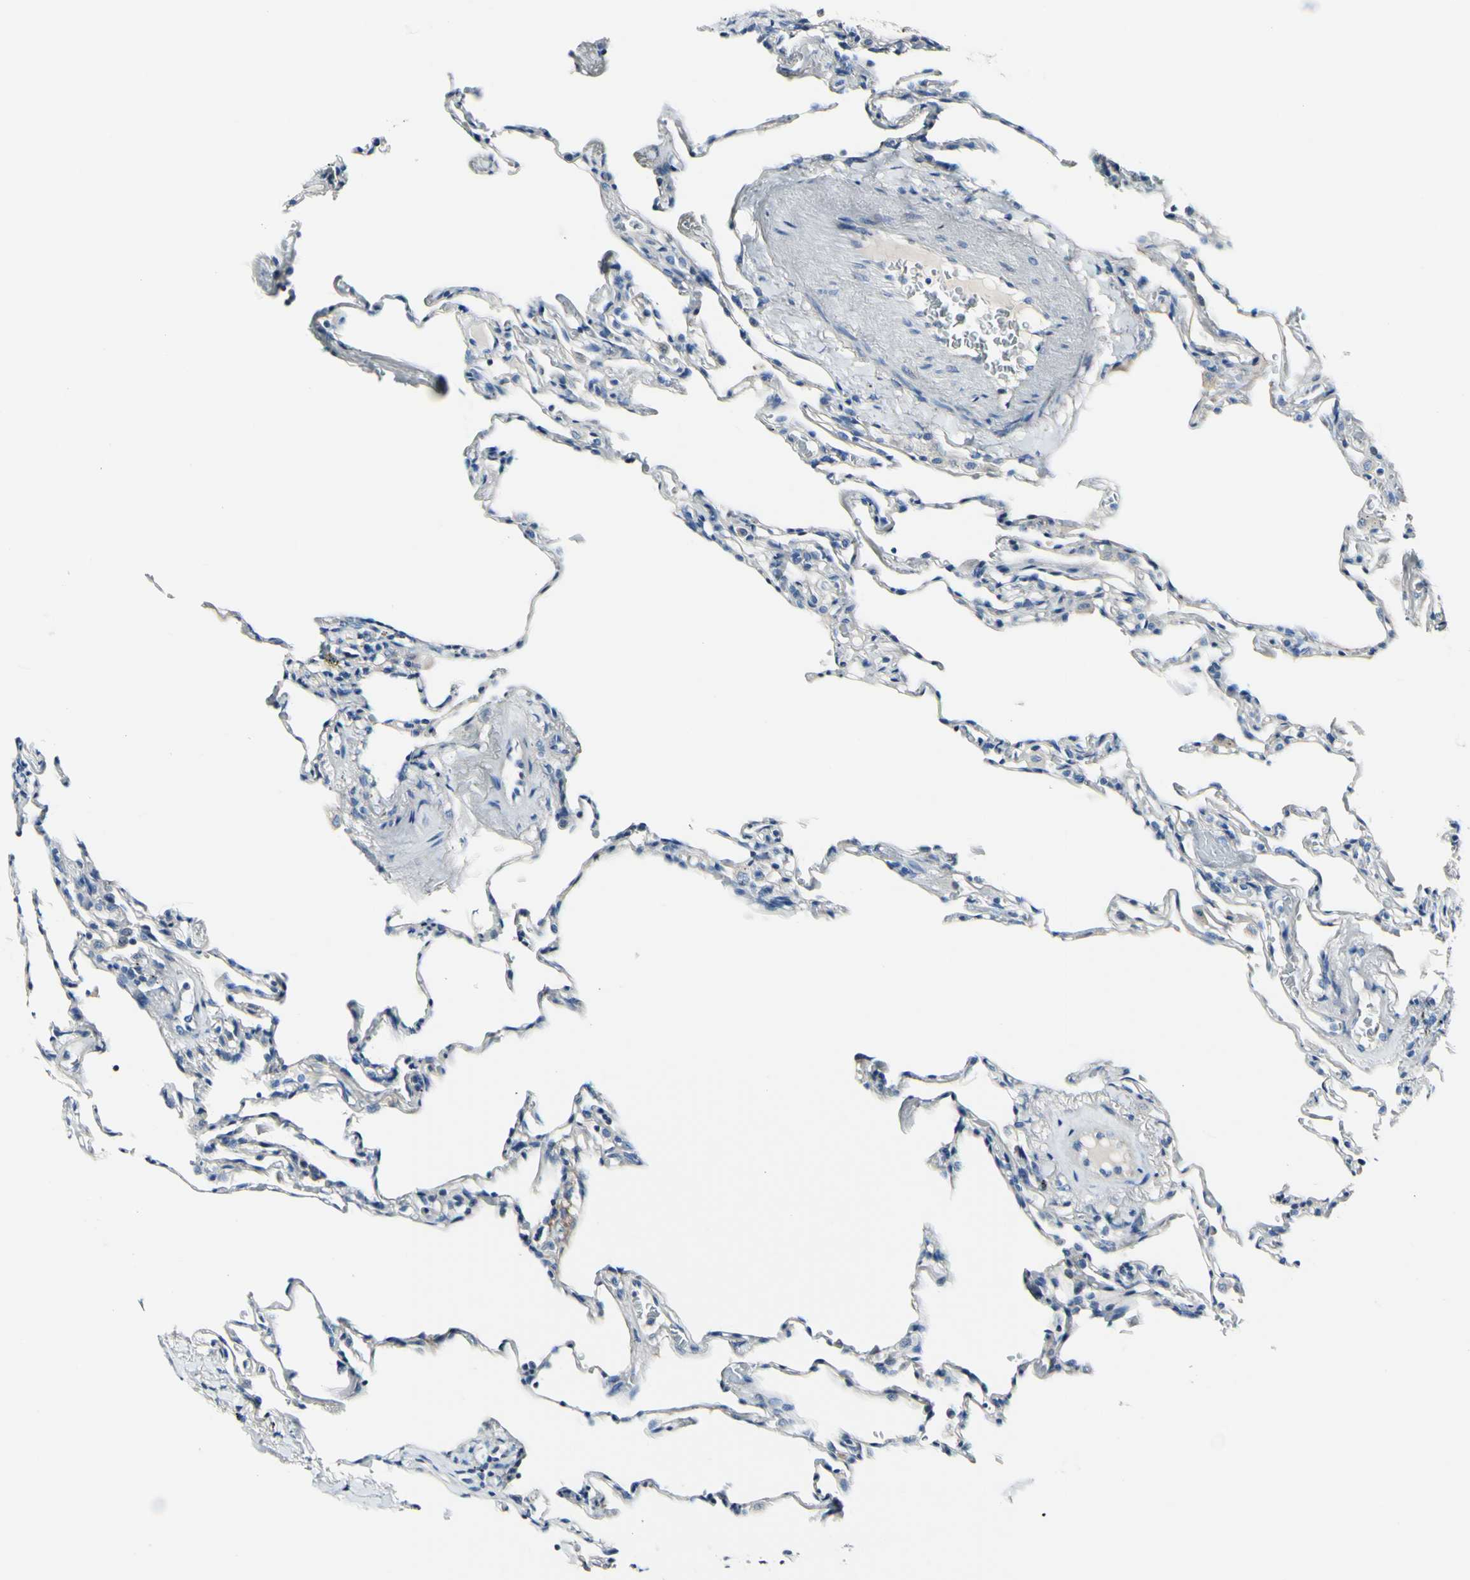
{"staining": {"intensity": "negative", "quantity": "none", "location": "none"}, "tissue": "lung", "cell_type": "Alveolar cells", "image_type": "normal", "snomed": [{"axis": "morphology", "description": "Normal tissue, NOS"}, {"axis": "topography", "description": "Lung"}], "caption": "High power microscopy histopathology image of an immunohistochemistry image of benign lung, revealing no significant expression in alveolar cells.", "gene": "COL6A3", "patient": {"sex": "male", "age": 59}}